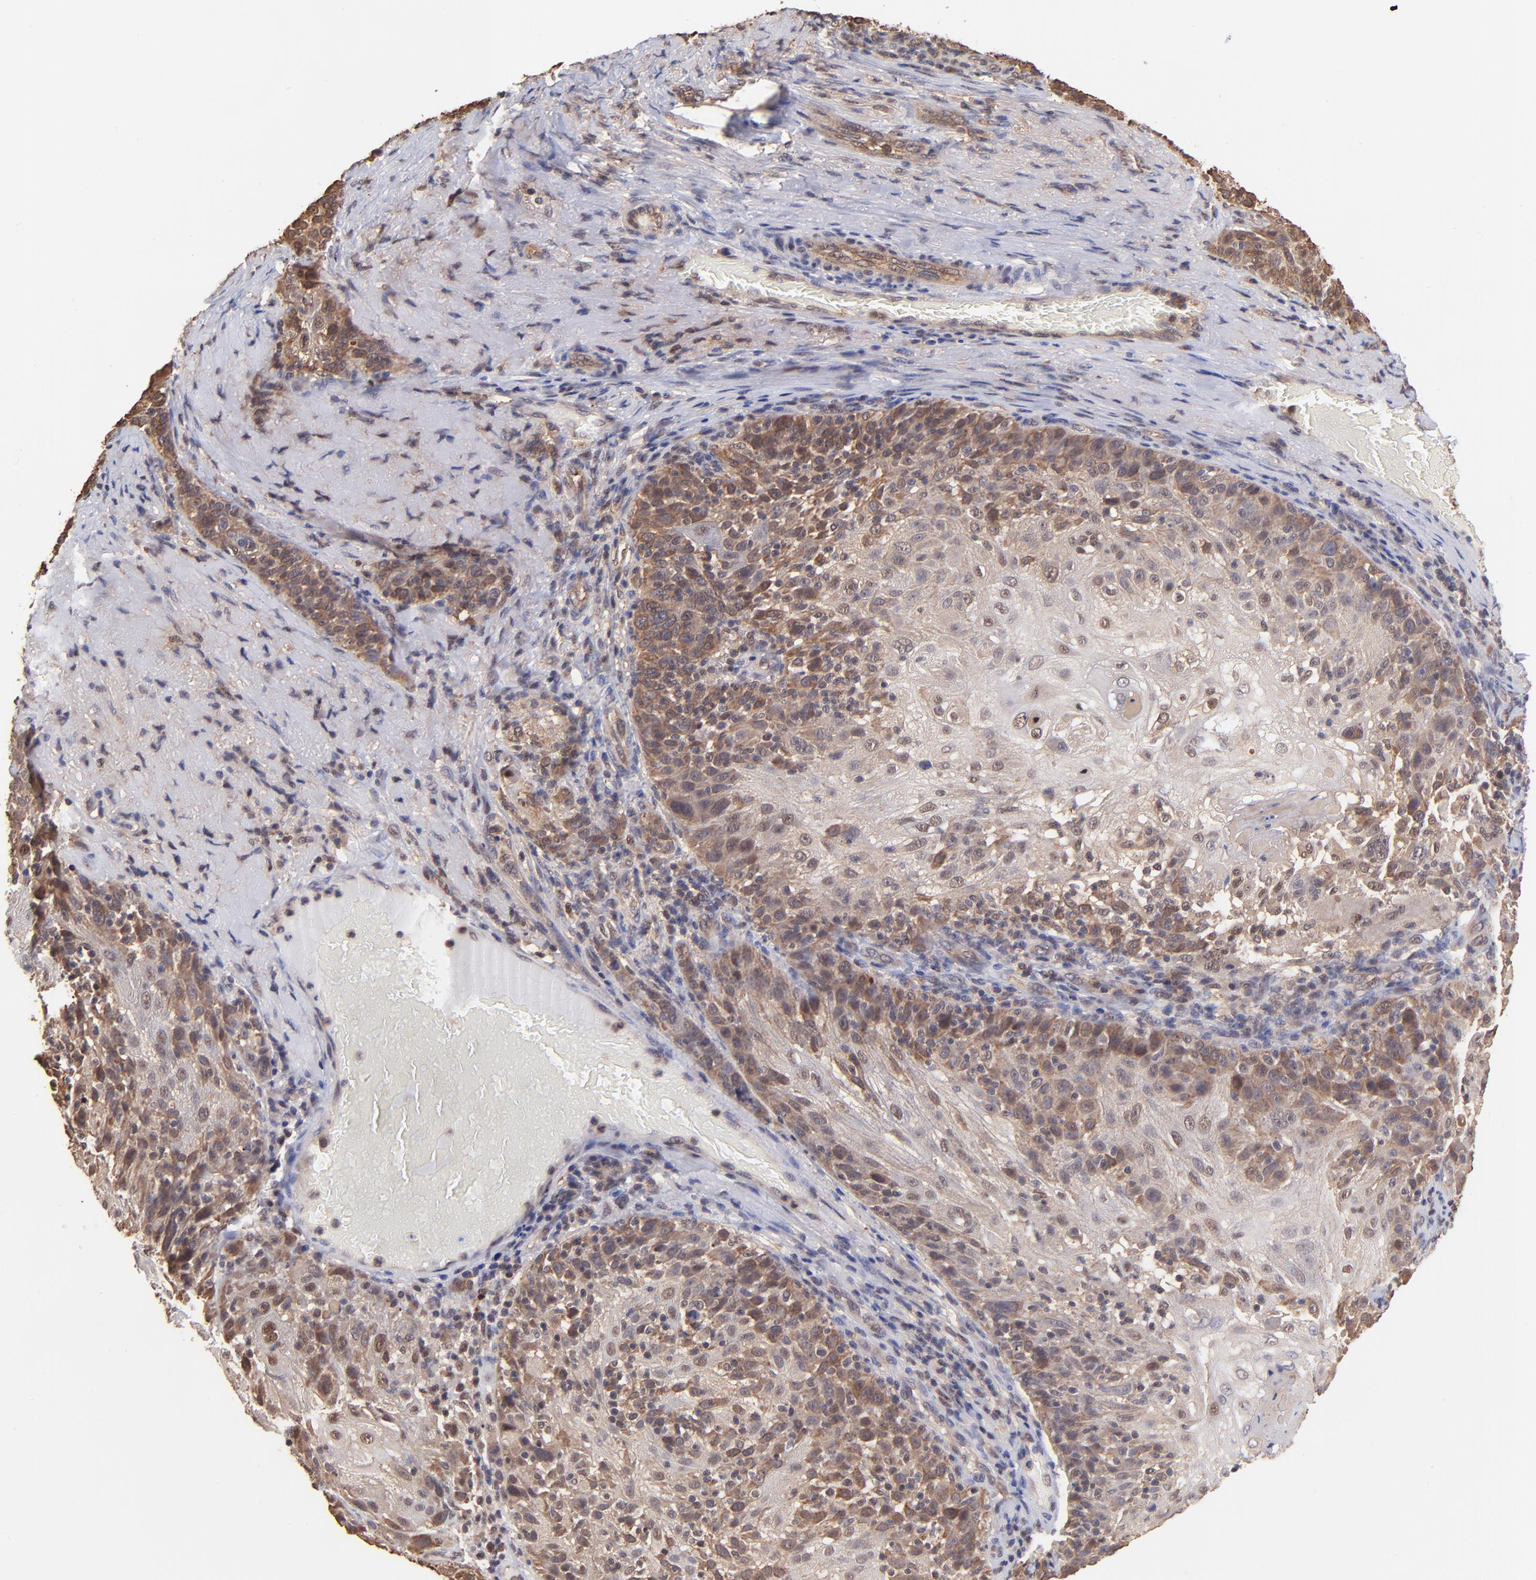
{"staining": {"intensity": "moderate", "quantity": ">75%", "location": "cytoplasmic/membranous,nuclear"}, "tissue": "skin cancer", "cell_type": "Tumor cells", "image_type": "cancer", "snomed": [{"axis": "morphology", "description": "Normal tissue, NOS"}, {"axis": "morphology", "description": "Squamous cell carcinoma, NOS"}, {"axis": "topography", "description": "Skin"}], "caption": "Tumor cells demonstrate medium levels of moderate cytoplasmic/membranous and nuclear positivity in about >75% of cells in human skin cancer.", "gene": "PSMA6", "patient": {"sex": "female", "age": 83}}